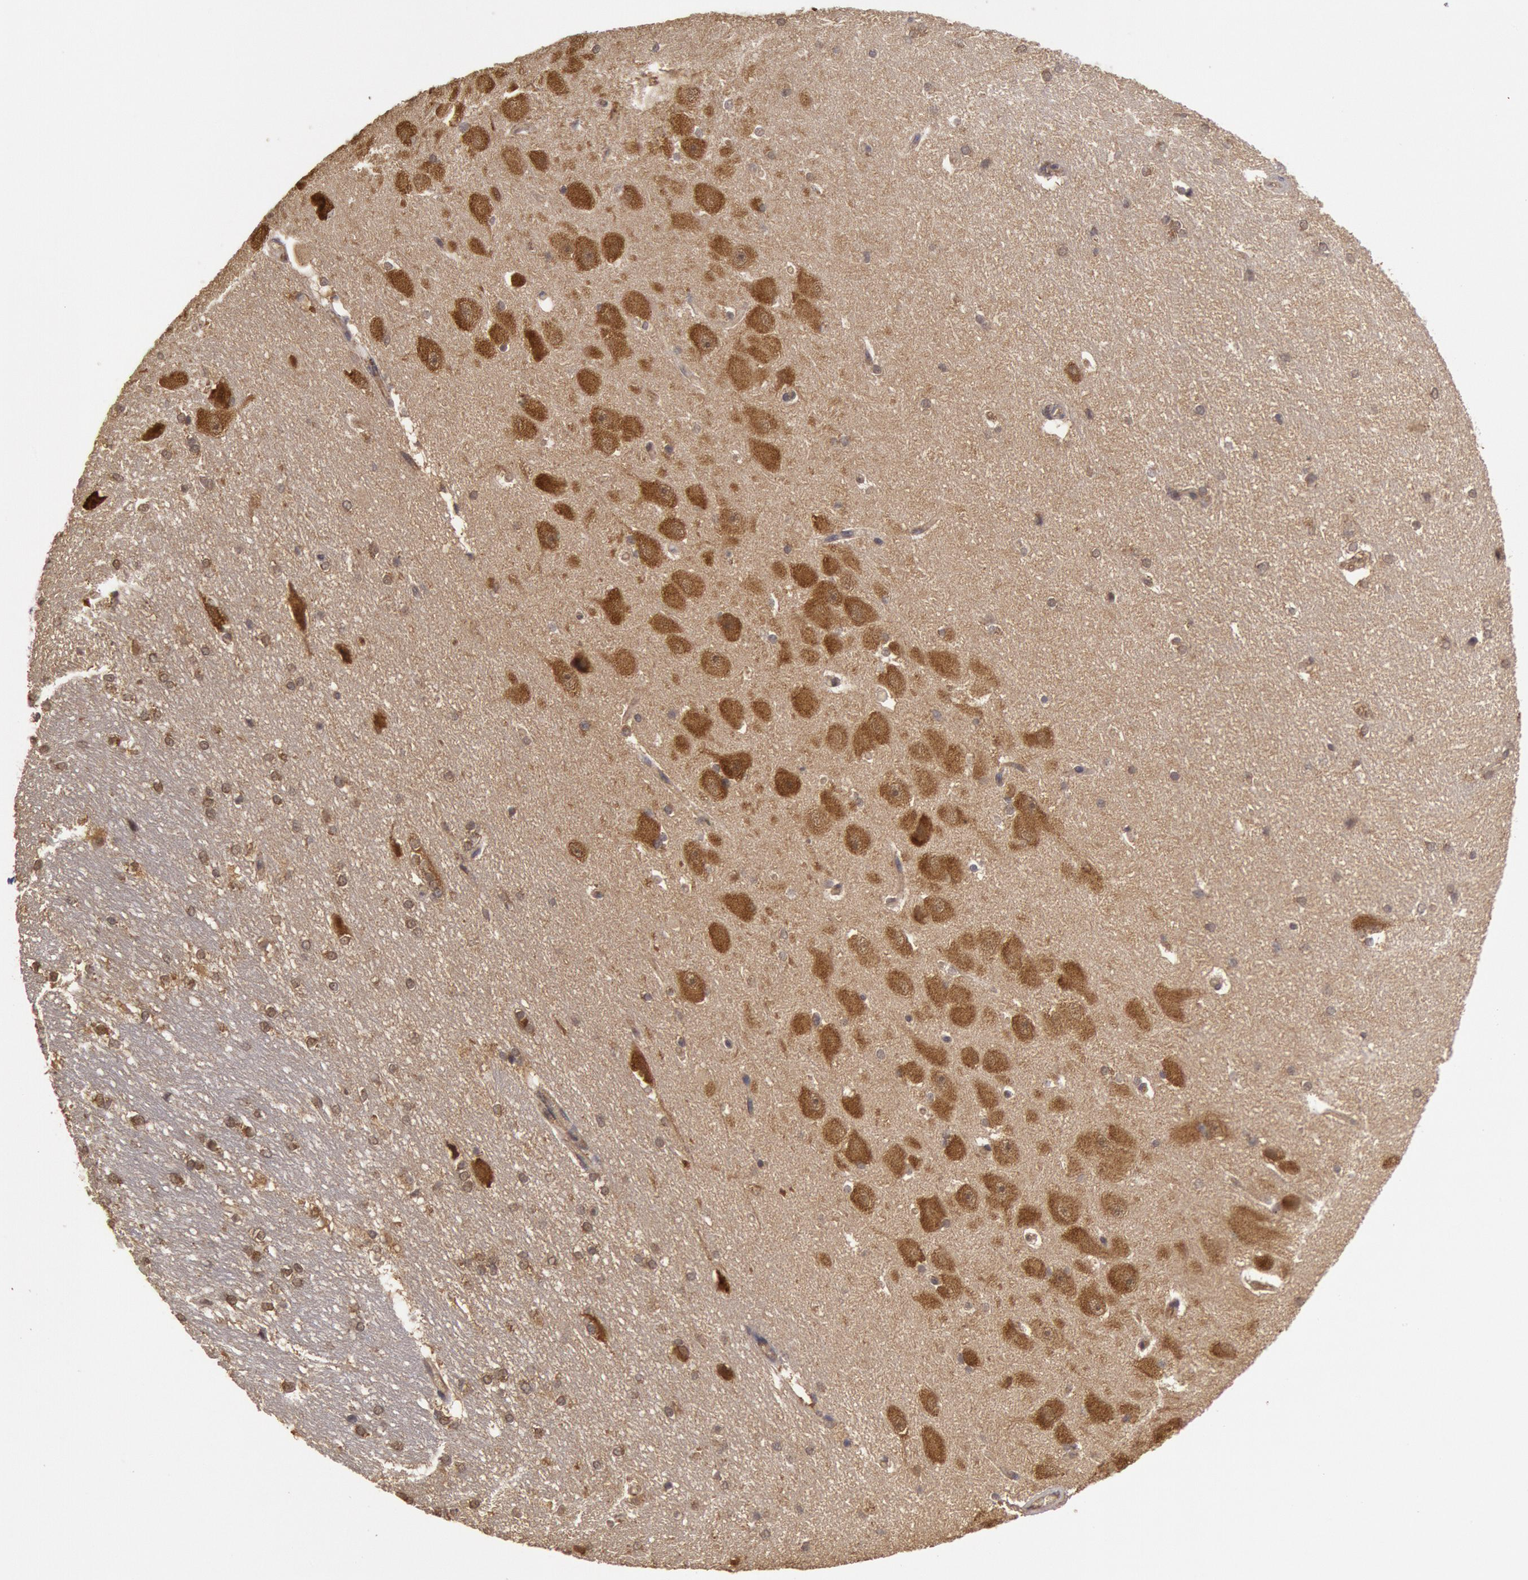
{"staining": {"intensity": "moderate", "quantity": "<25%", "location": "cytoplasmic/membranous"}, "tissue": "hippocampus", "cell_type": "Glial cells", "image_type": "normal", "snomed": [{"axis": "morphology", "description": "Normal tissue, NOS"}, {"axis": "topography", "description": "Hippocampus"}], "caption": "Immunohistochemistry (DAB (3,3'-diaminobenzidine)) staining of normal hippocampus reveals moderate cytoplasmic/membranous protein positivity in approximately <25% of glial cells. (brown staining indicates protein expression, while blue staining denotes nuclei).", "gene": "USP14", "patient": {"sex": "female", "age": 19}}